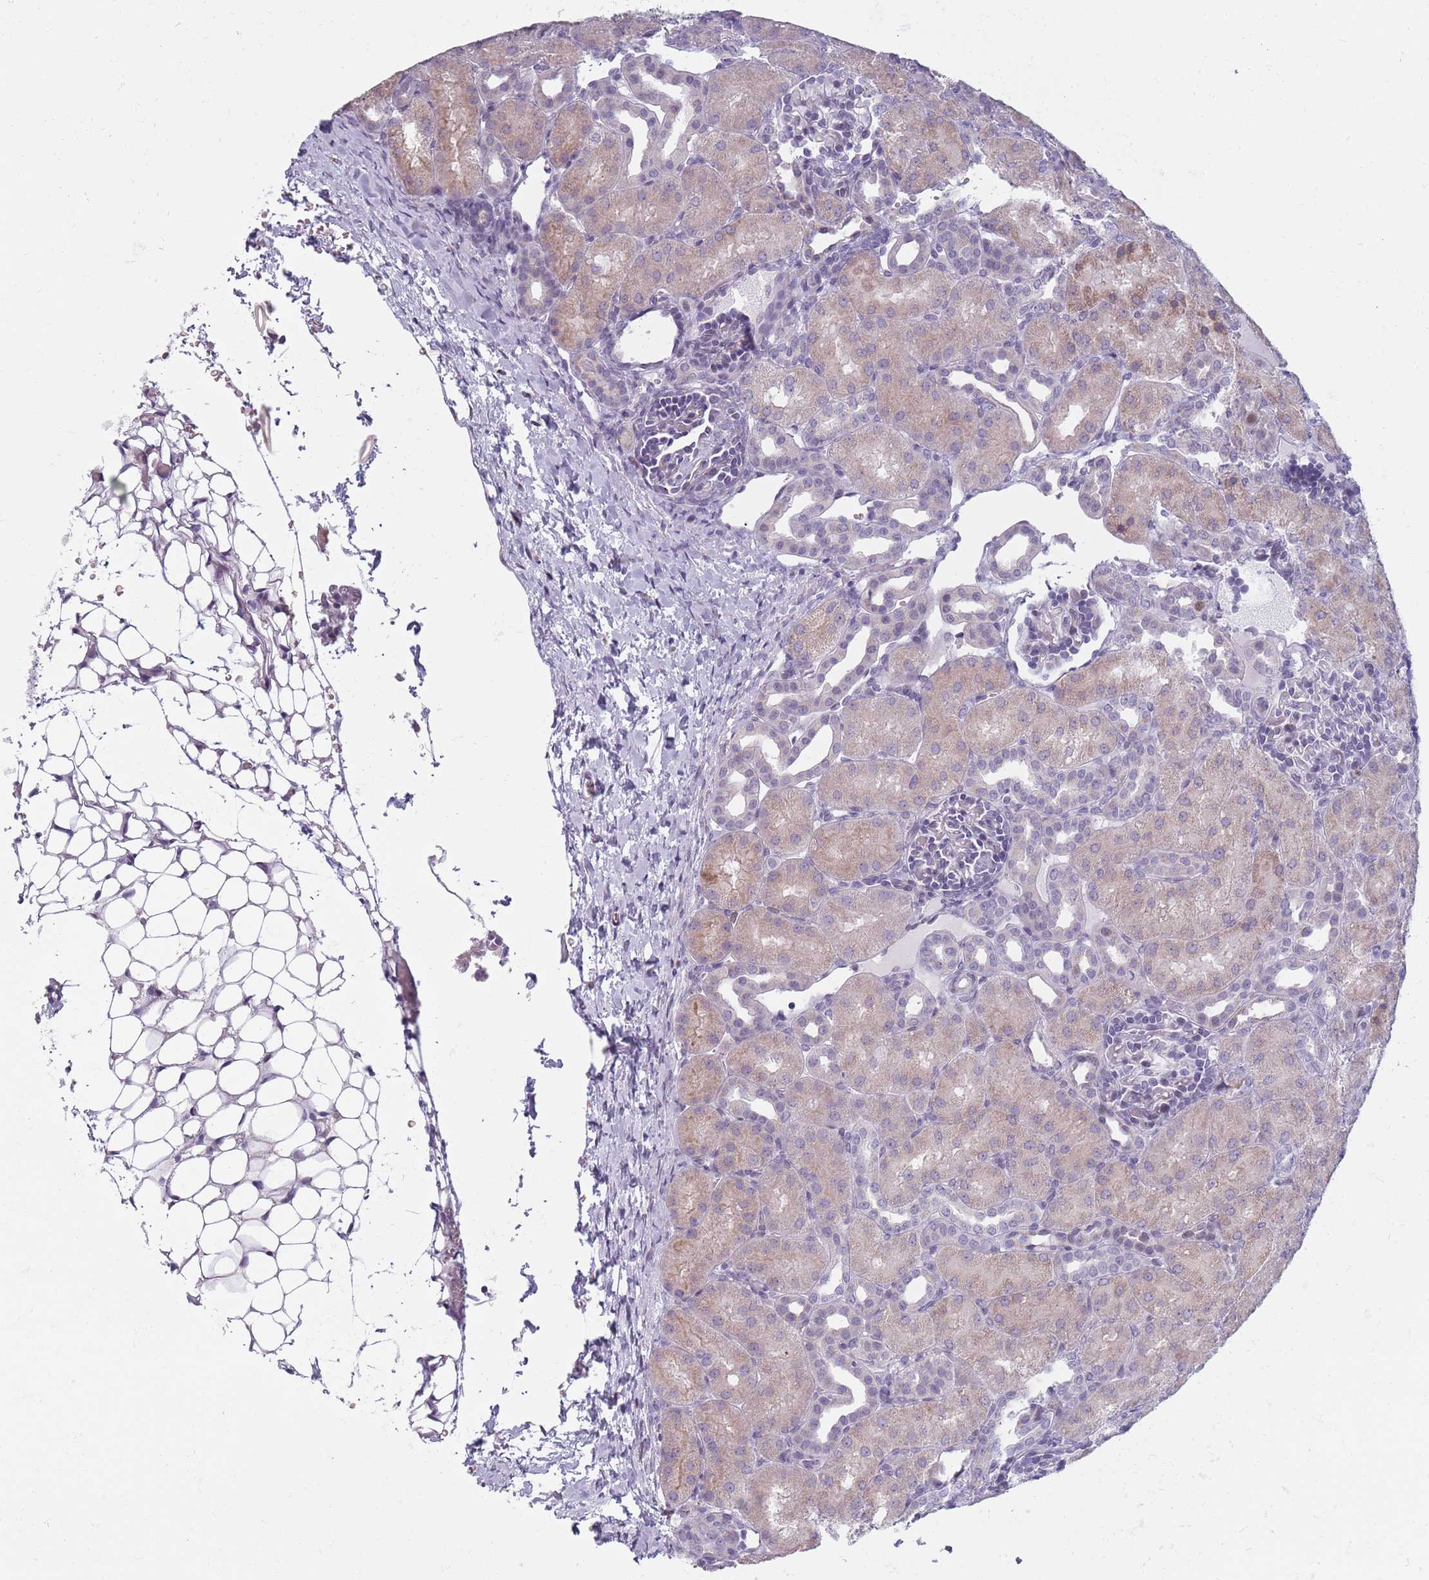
{"staining": {"intensity": "weak", "quantity": "<25%", "location": "cytoplasmic/membranous"}, "tissue": "kidney", "cell_type": "Cells in glomeruli", "image_type": "normal", "snomed": [{"axis": "morphology", "description": "Normal tissue, NOS"}, {"axis": "topography", "description": "Kidney"}], "caption": "This is a photomicrograph of immunohistochemistry staining of unremarkable kidney, which shows no positivity in cells in glomeruli.", "gene": "ZKSCAN2", "patient": {"sex": "male", "age": 1}}